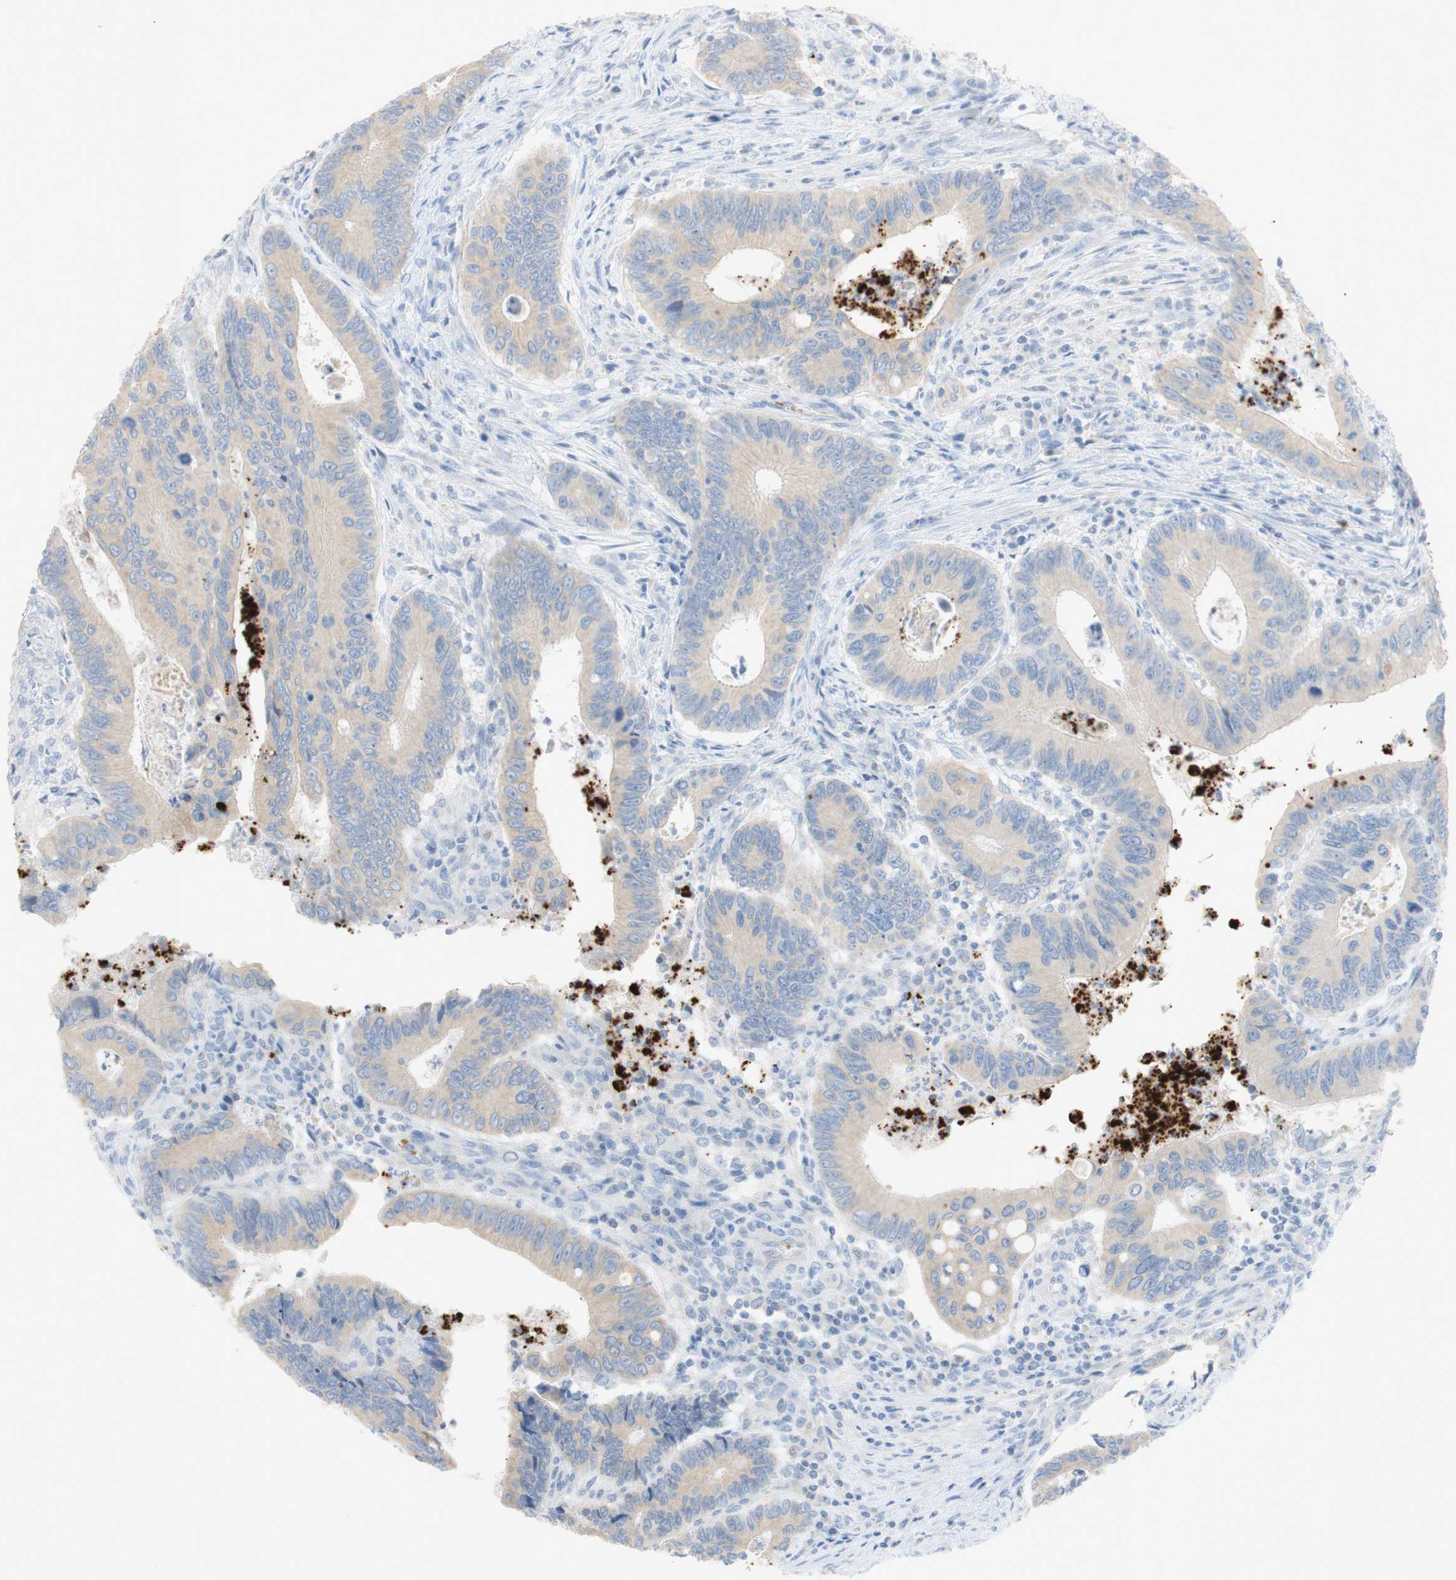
{"staining": {"intensity": "negative", "quantity": "none", "location": "none"}, "tissue": "colorectal cancer", "cell_type": "Tumor cells", "image_type": "cancer", "snomed": [{"axis": "morphology", "description": "Inflammation, NOS"}, {"axis": "morphology", "description": "Adenocarcinoma, NOS"}, {"axis": "topography", "description": "Colon"}], "caption": "Tumor cells show no significant staining in adenocarcinoma (colorectal).", "gene": "EPO", "patient": {"sex": "male", "age": 72}}